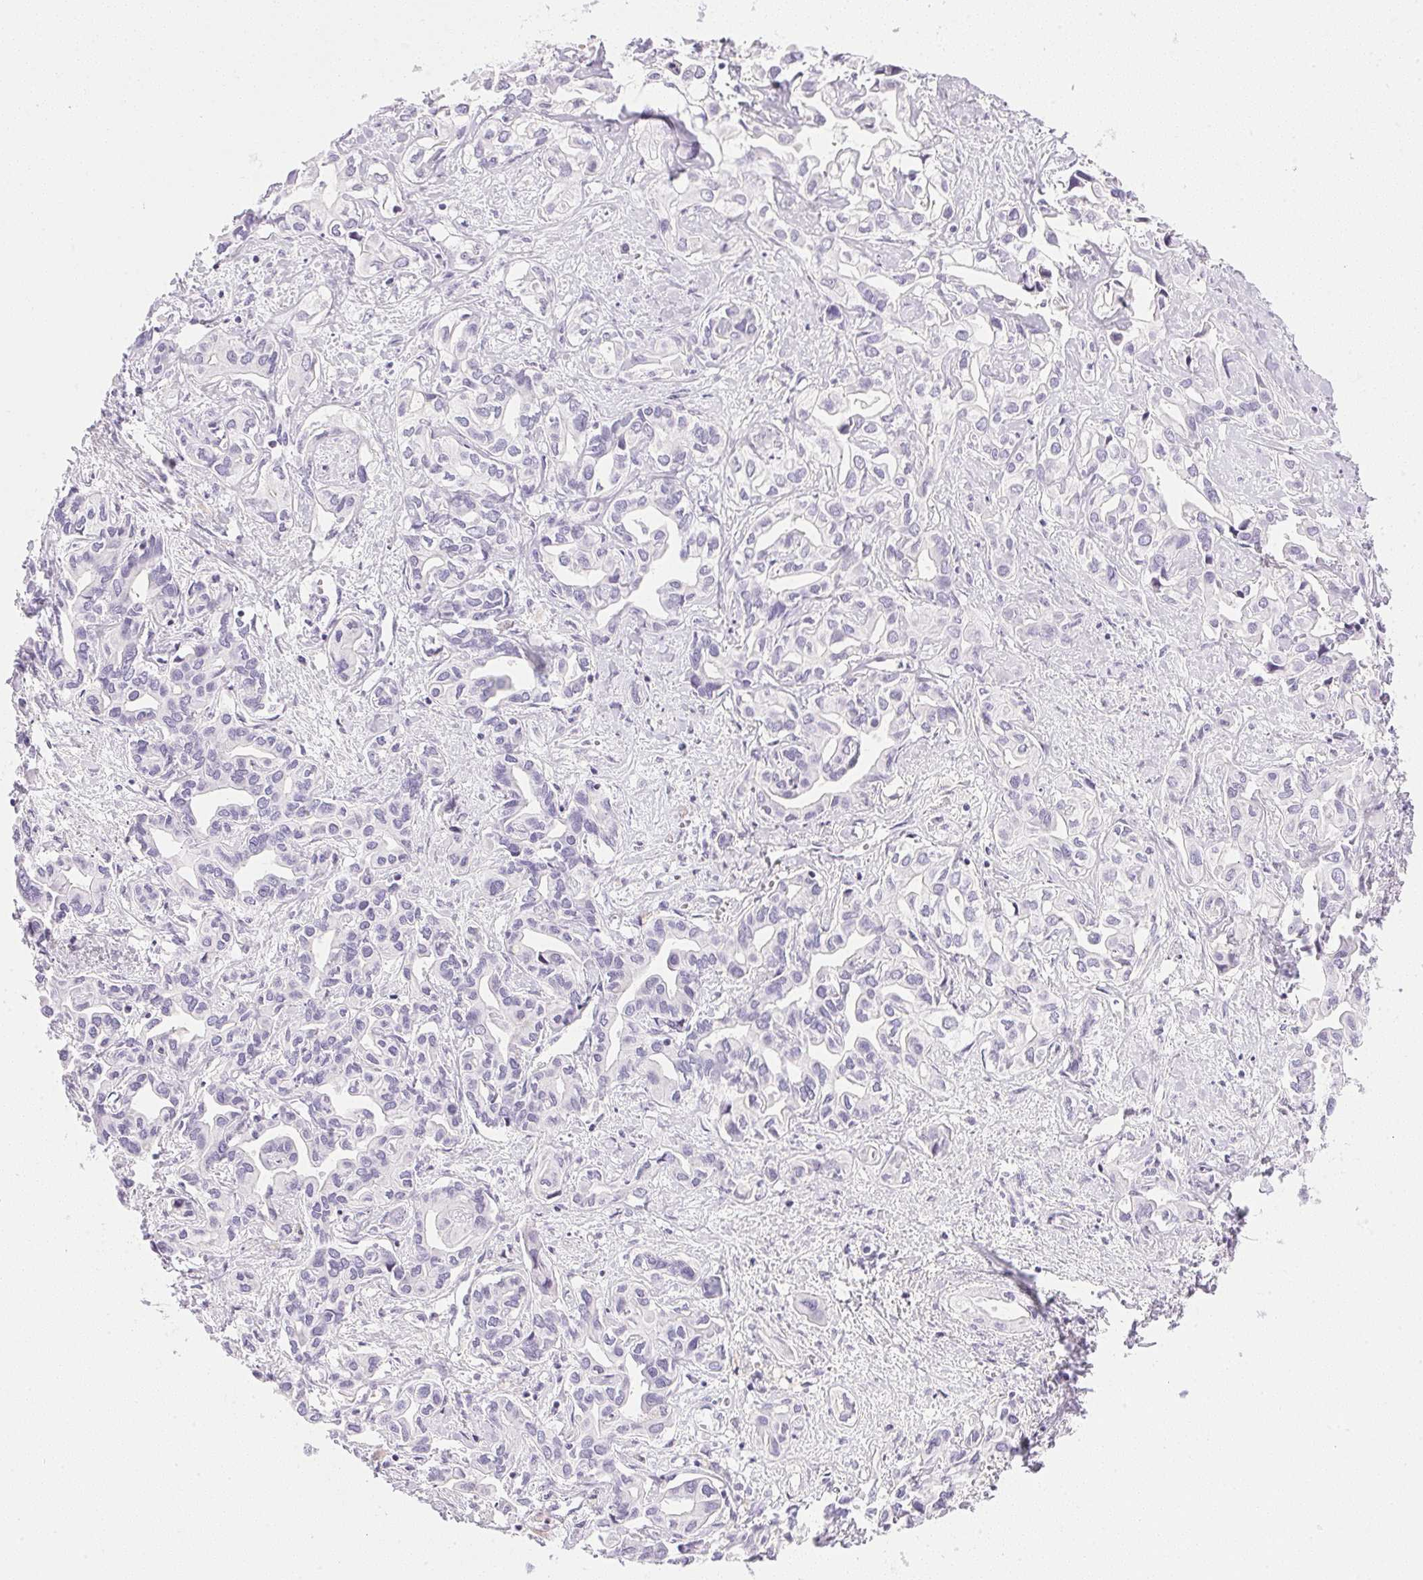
{"staining": {"intensity": "negative", "quantity": "none", "location": "none"}, "tissue": "liver cancer", "cell_type": "Tumor cells", "image_type": "cancer", "snomed": [{"axis": "morphology", "description": "Cholangiocarcinoma"}, {"axis": "topography", "description": "Liver"}], "caption": "Liver cancer (cholangiocarcinoma) was stained to show a protein in brown. There is no significant expression in tumor cells. (DAB immunohistochemistry with hematoxylin counter stain).", "gene": "CPB1", "patient": {"sex": "female", "age": 64}}